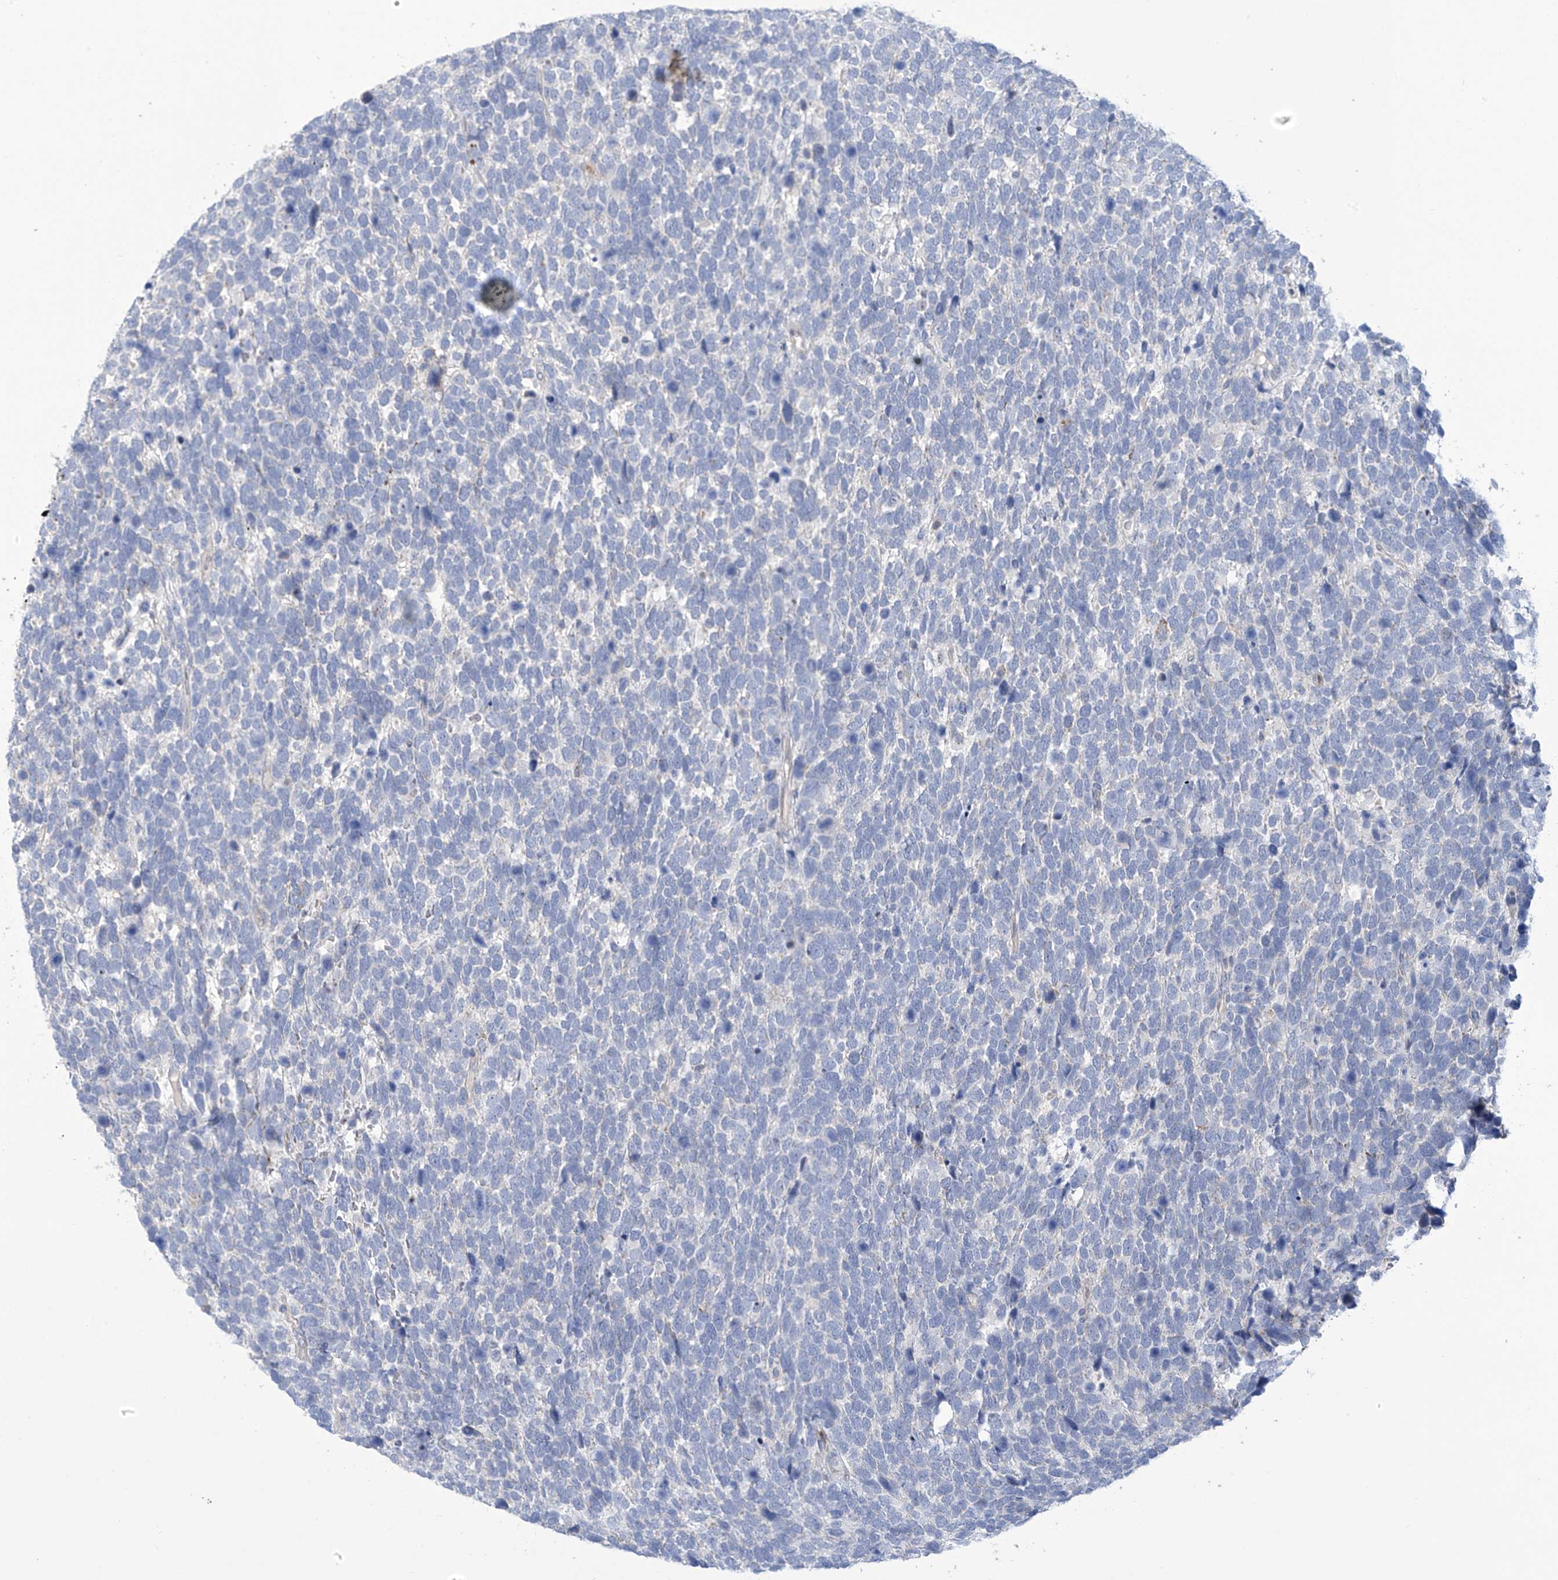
{"staining": {"intensity": "negative", "quantity": "none", "location": "none"}, "tissue": "urothelial cancer", "cell_type": "Tumor cells", "image_type": "cancer", "snomed": [{"axis": "morphology", "description": "Urothelial carcinoma, High grade"}, {"axis": "topography", "description": "Urinary bladder"}], "caption": "IHC micrograph of human urothelial cancer stained for a protein (brown), which displays no expression in tumor cells.", "gene": "IBA57", "patient": {"sex": "female", "age": 82}}